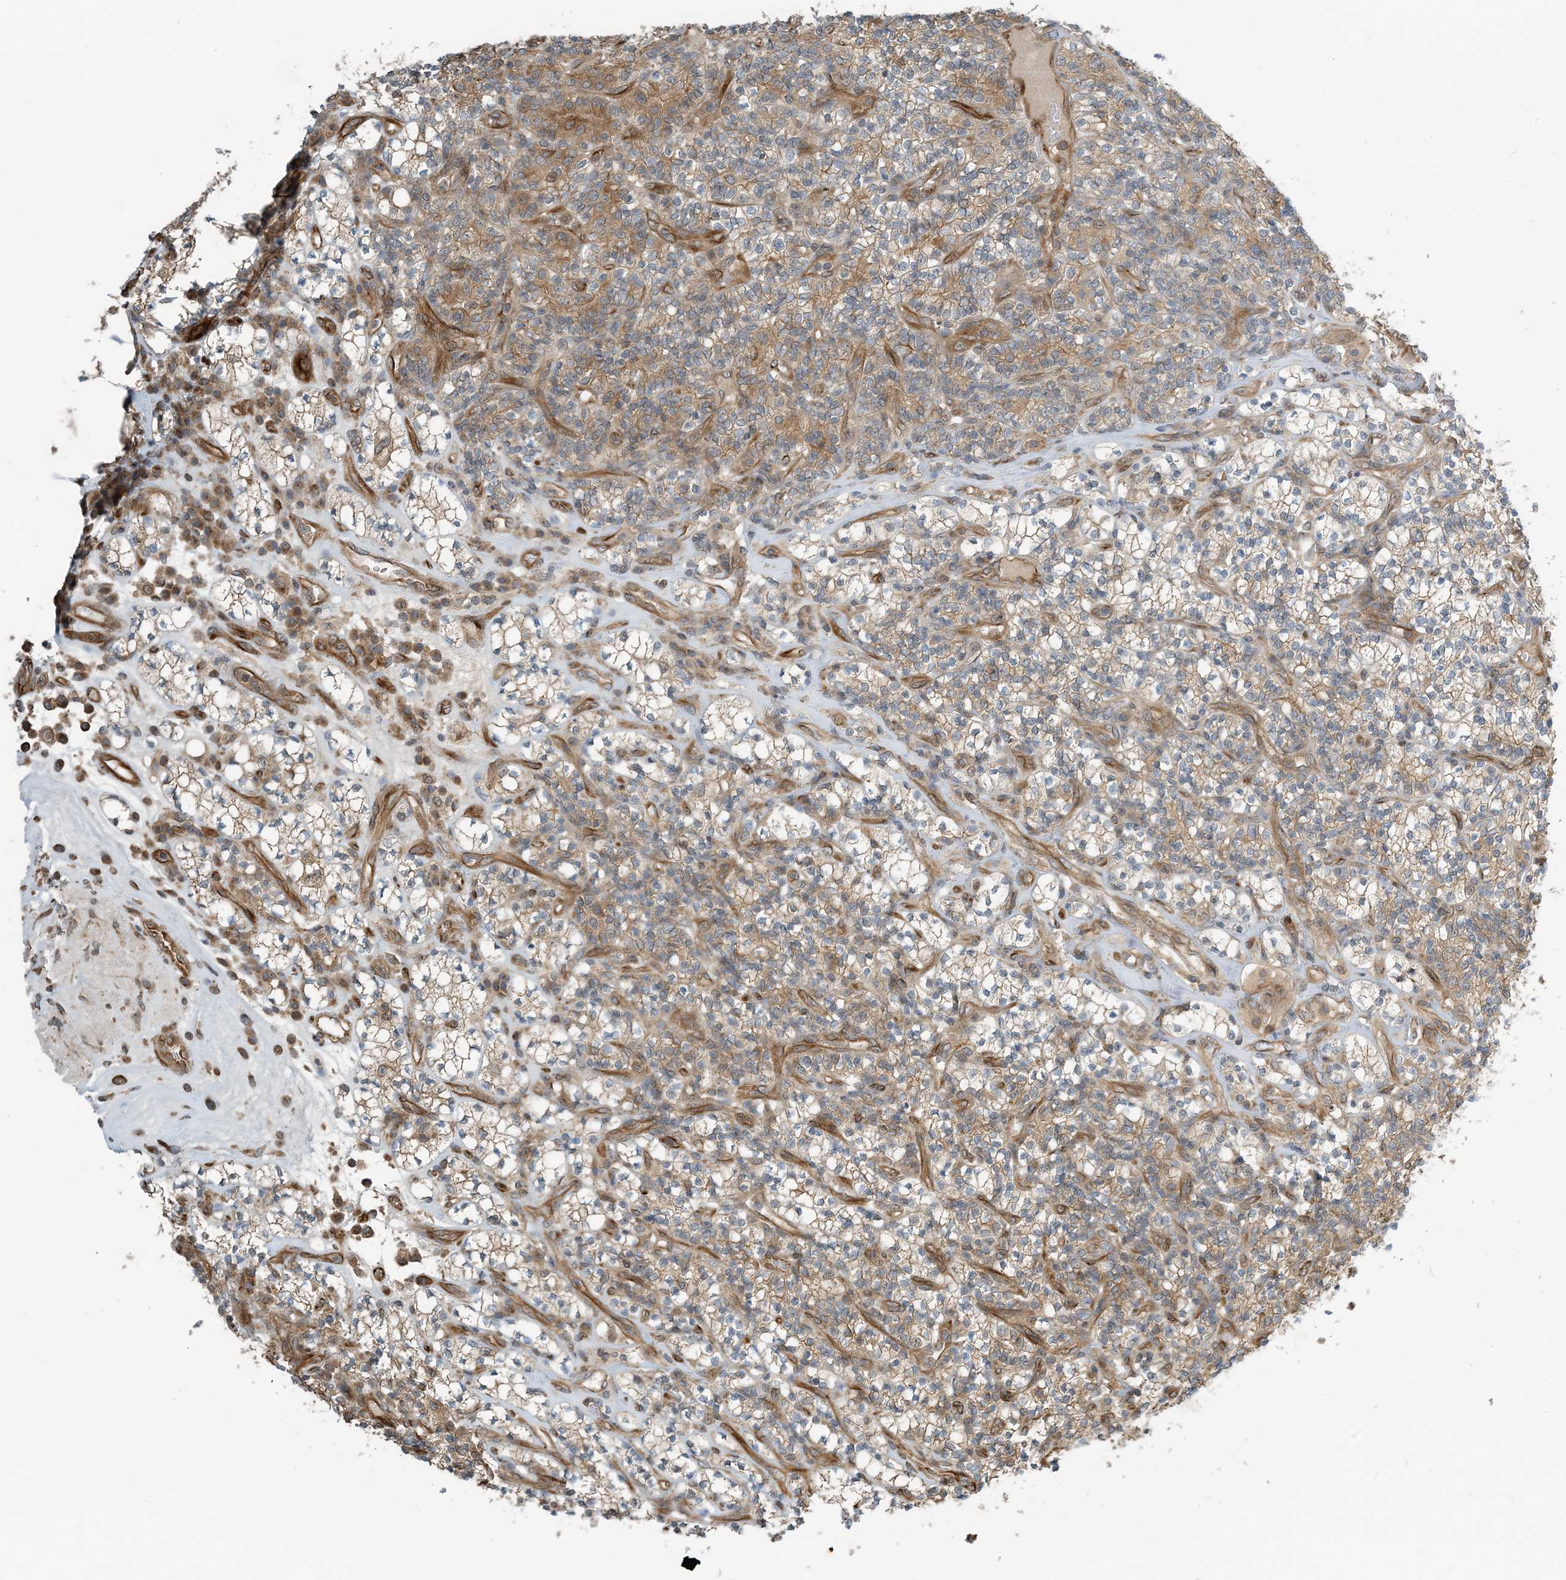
{"staining": {"intensity": "moderate", "quantity": "25%-75%", "location": "cytoplasmic/membranous"}, "tissue": "renal cancer", "cell_type": "Tumor cells", "image_type": "cancer", "snomed": [{"axis": "morphology", "description": "Adenocarcinoma, NOS"}, {"axis": "topography", "description": "Kidney"}], "caption": "Immunohistochemistry micrograph of neoplastic tissue: adenocarcinoma (renal) stained using immunohistochemistry shows medium levels of moderate protein expression localized specifically in the cytoplasmic/membranous of tumor cells, appearing as a cytoplasmic/membranous brown color.", "gene": "ZBTB3", "patient": {"sex": "male", "age": 77}}